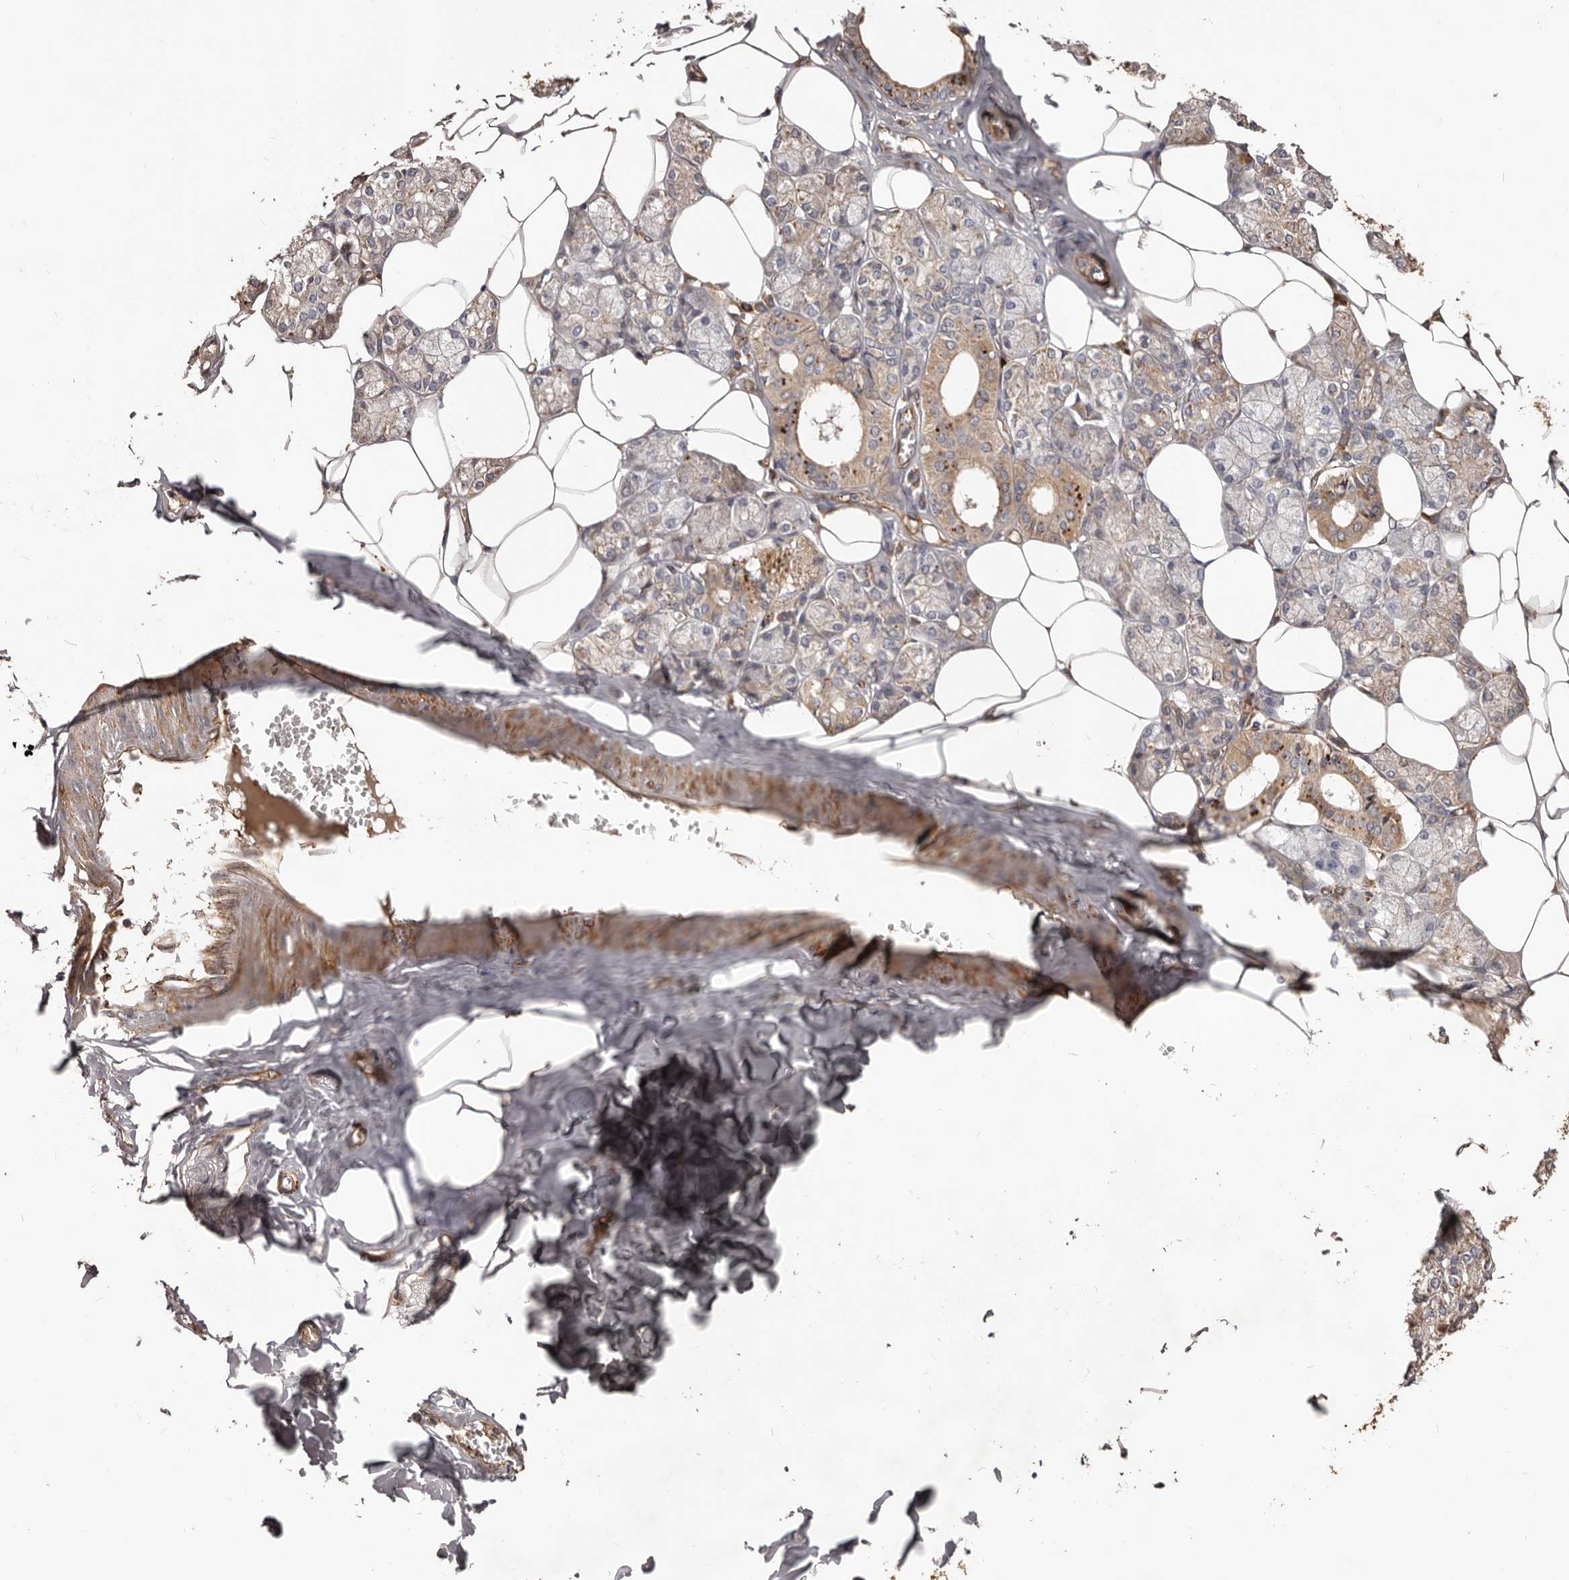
{"staining": {"intensity": "moderate", "quantity": "25%-75%", "location": "cytoplasmic/membranous"}, "tissue": "salivary gland", "cell_type": "Glandular cells", "image_type": "normal", "snomed": [{"axis": "morphology", "description": "Normal tissue, NOS"}, {"axis": "topography", "description": "Salivary gland"}], "caption": "Salivary gland stained with immunohistochemistry (IHC) reveals moderate cytoplasmic/membranous expression in approximately 25%-75% of glandular cells.", "gene": "GTPBP1", "patient": {"sex": "male", "age": 62}}